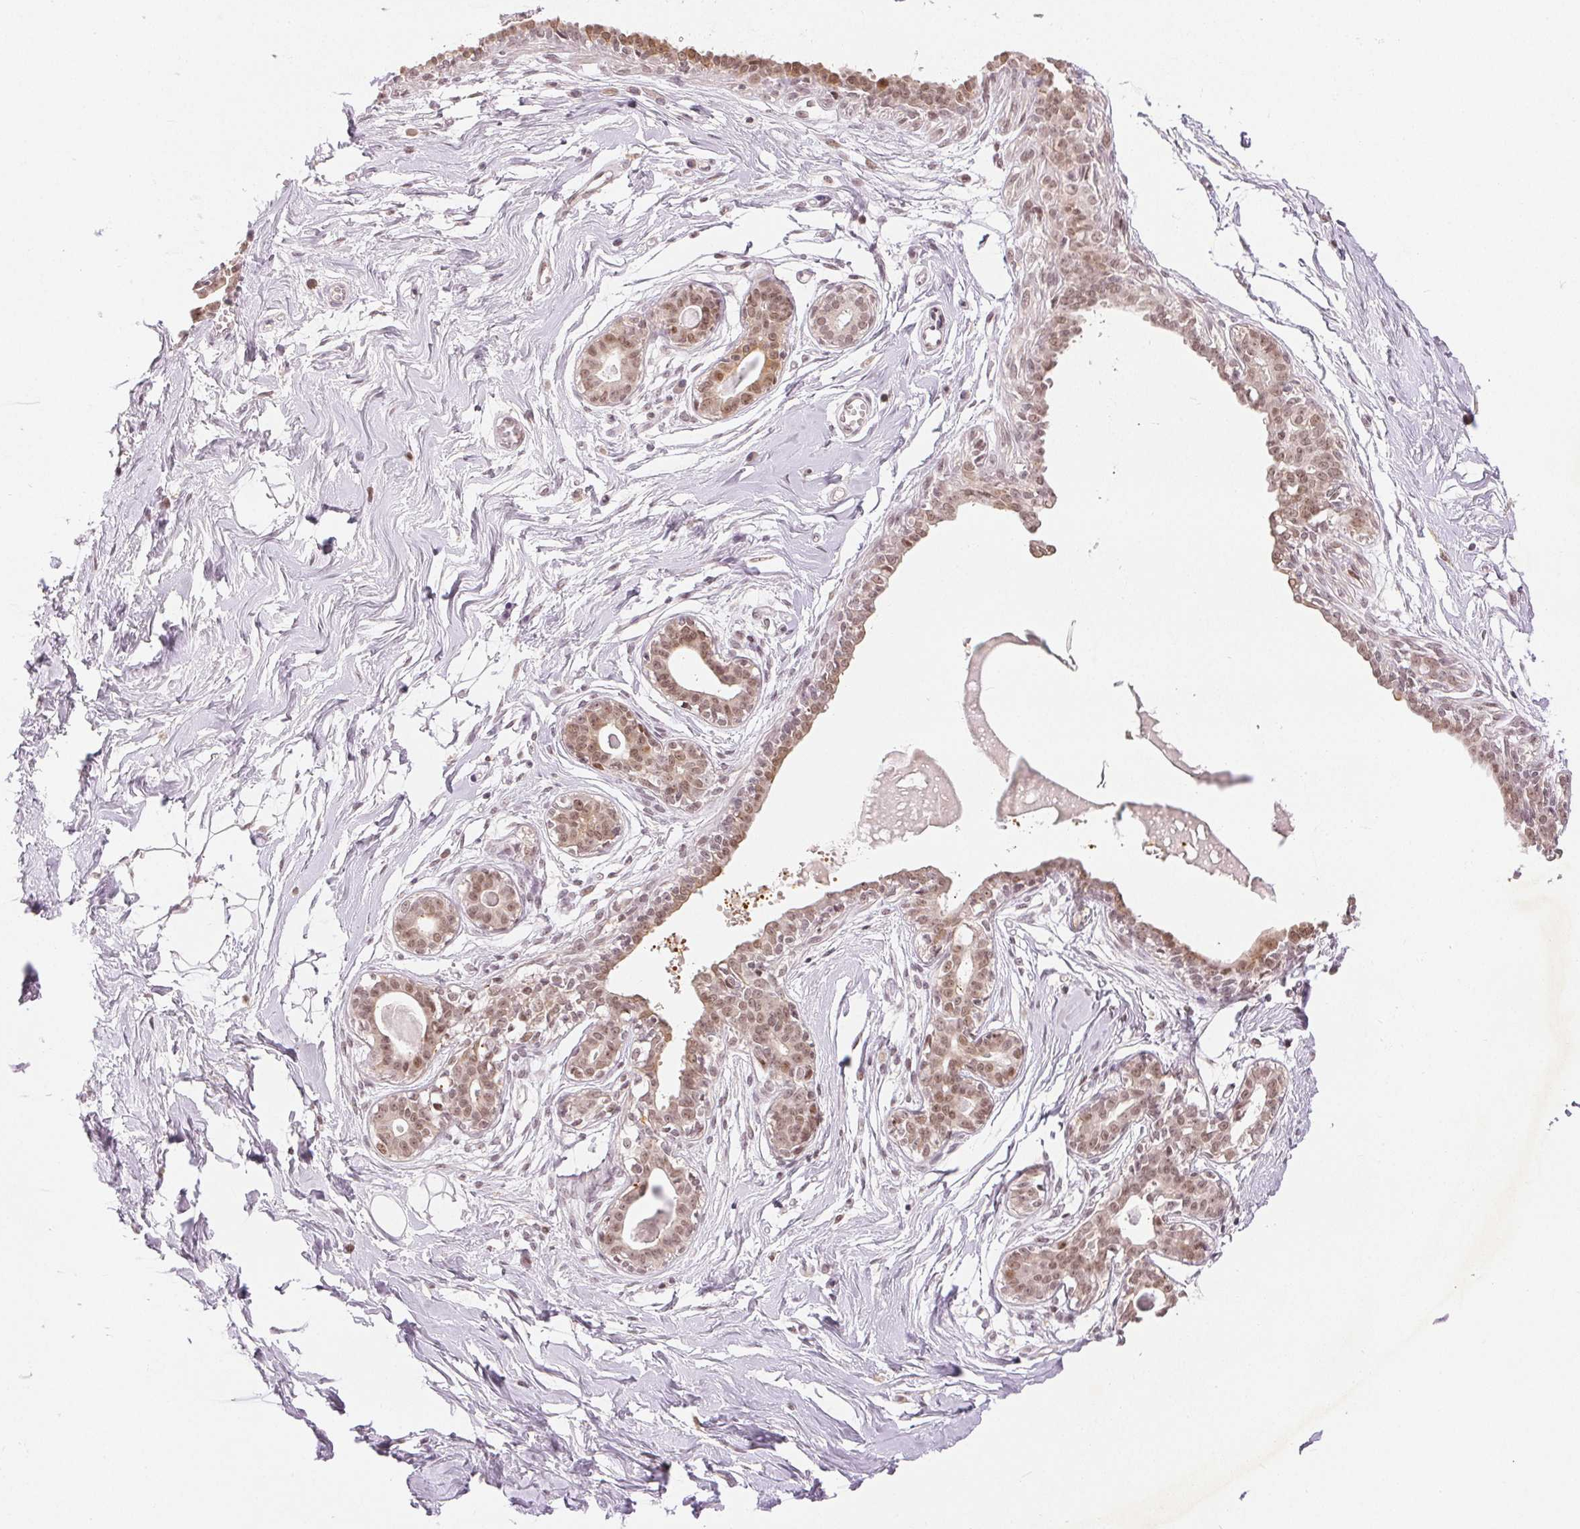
{"staining": {"intensity": "negative", "quantity": "none", "location": "none"}, "tissue": "breast", "cell_type": "Adipocytes", "image_type": "normal", "snomed": [{"axis": "morphology", "description": "Normal tissue, NOS"}, {"axis": "topography", "description": "Breast"}], "caption": "A high-resolution photomicrograph shows immunohistochemistry staining of unremarkable breast, which demonstrates no significant positivity in adipocytes.", "gene": "DEK", "patient": {"sex": "female", "age": 45}}